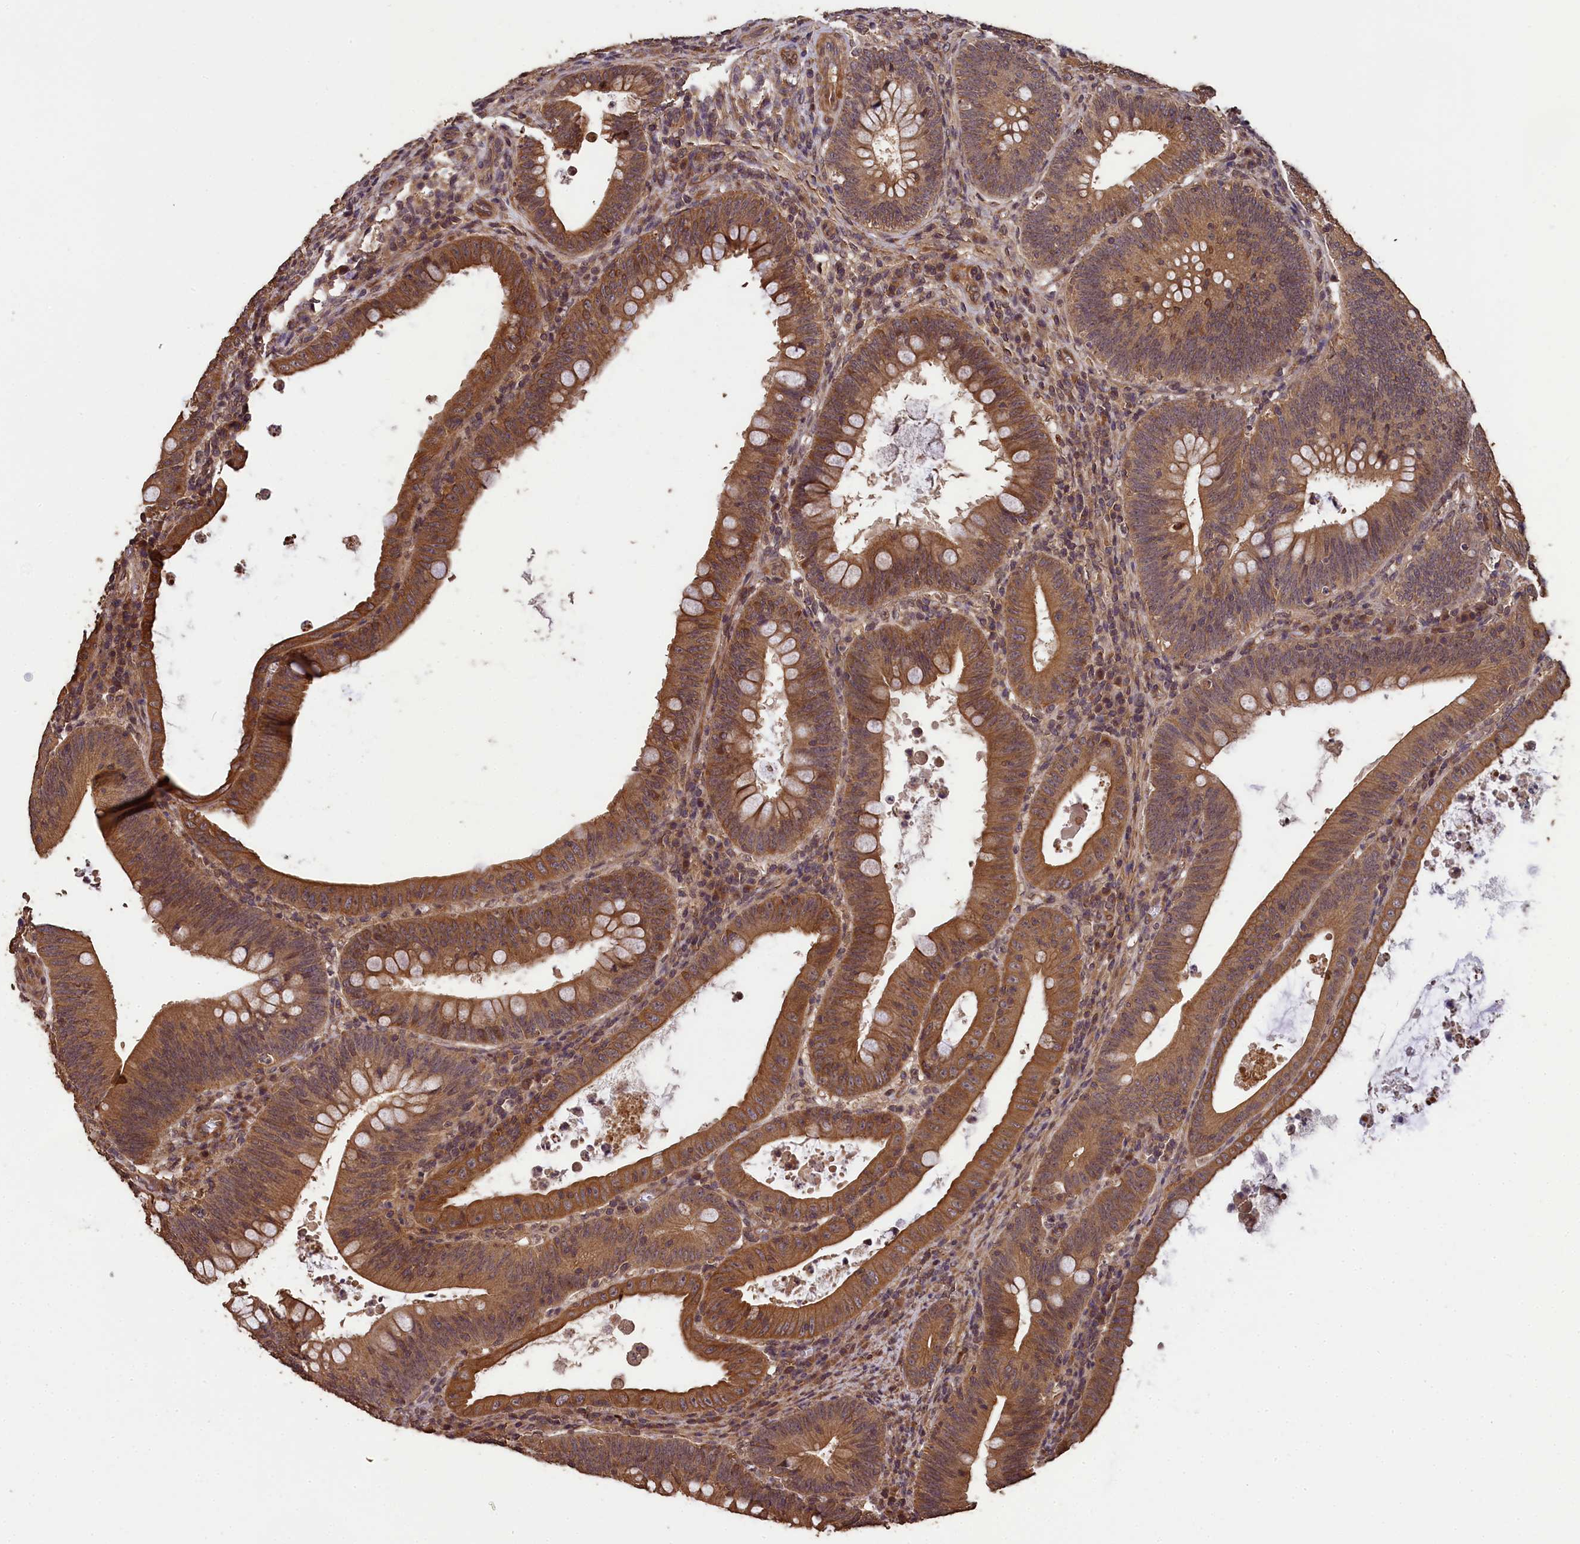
{"staining": {"intensity": "moderate", "quantity": ">75%", "location": "cytoplasmic/membranous,nuclear"}, "tissue": "colorectal cancer", "cell_type": "Tumor cells", "image_type": "cancer", "snomed": [{"axis": "morphology", "description": "Normal tissue, NOS"}, {"axis": "topography", "description": "Colon"}], "caption": "Human colorectal cancer stained for a protein (brown) reveals moderate cytoplasmic/membranous and nuclear positive positivity in approximately >75% of tumor cells.", "gene": "CHD9", "patient": {"sex": "female", "age": 82}}